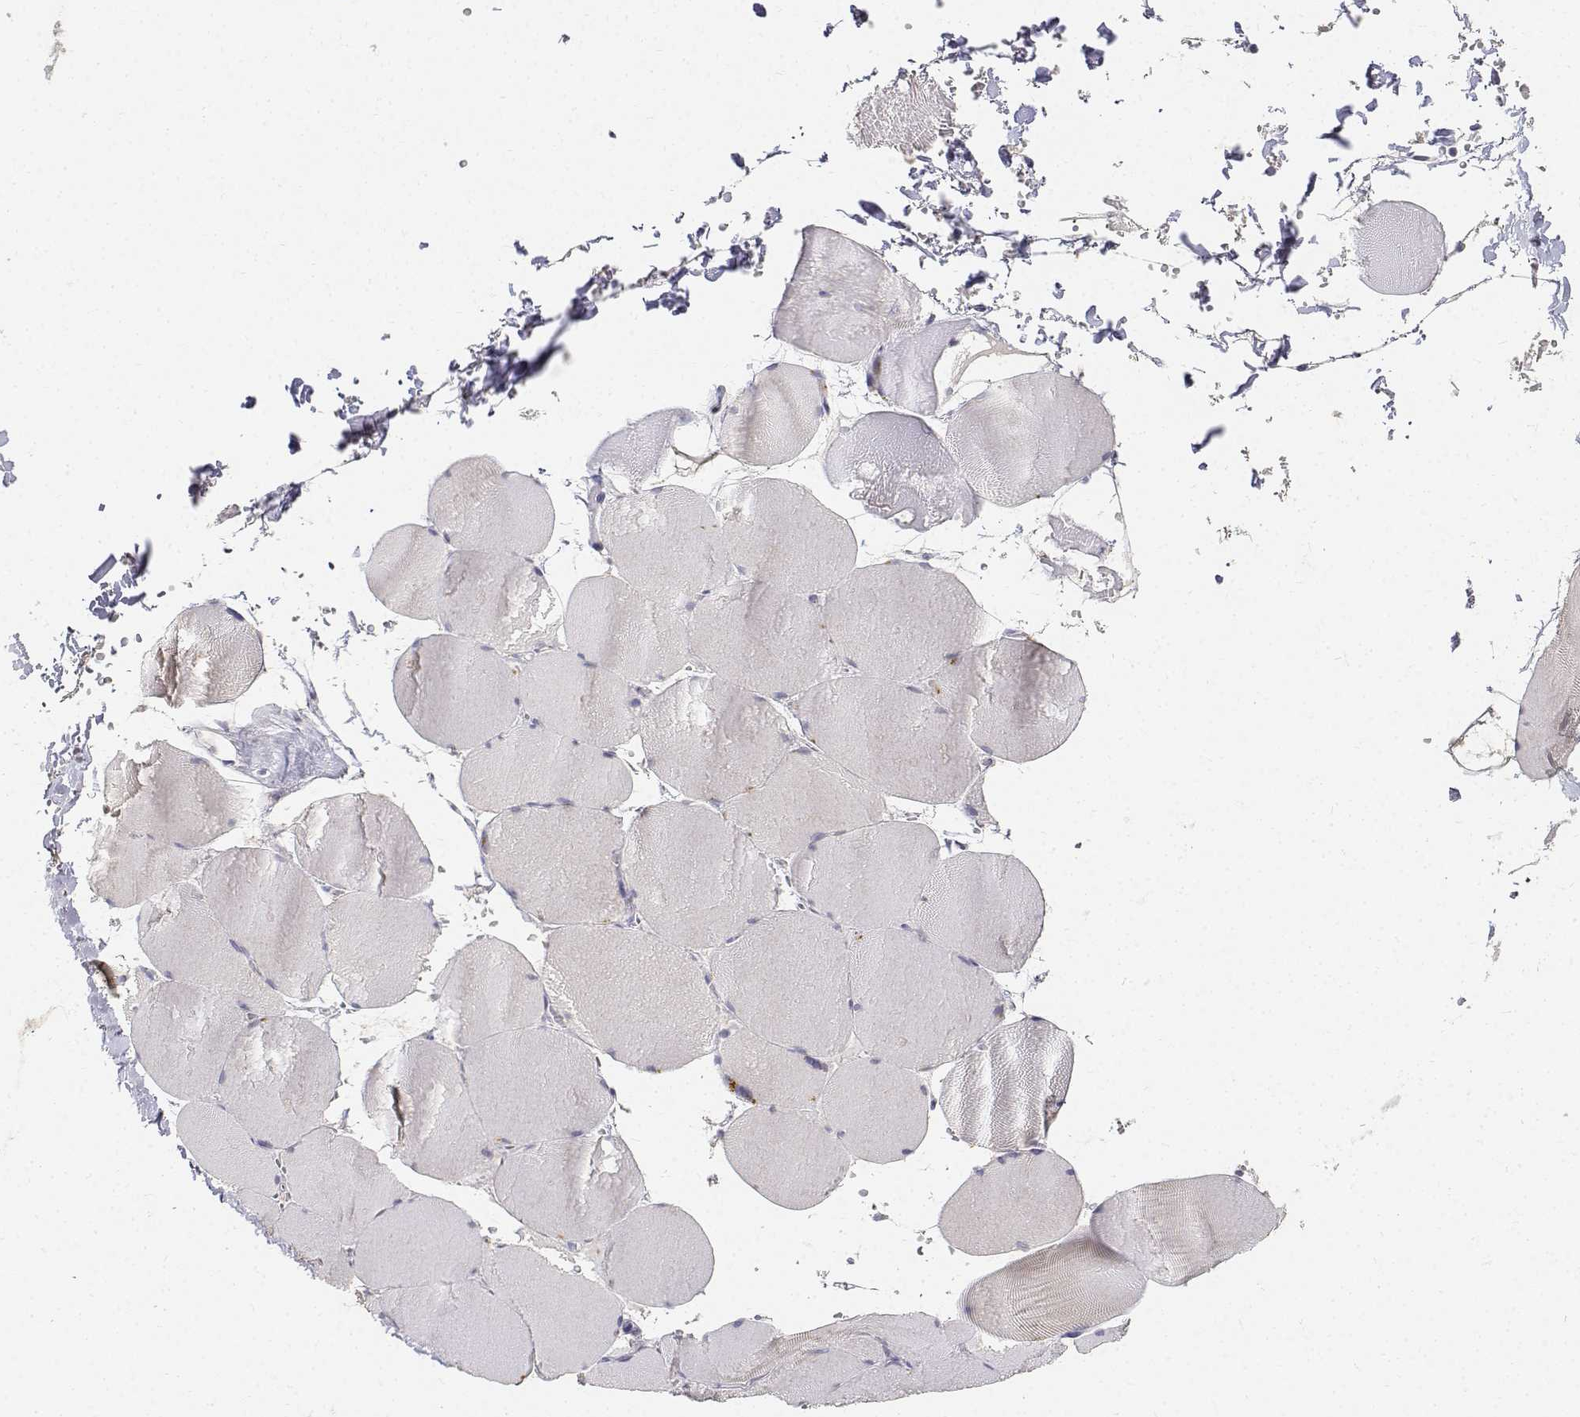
{"staining": {"intensity": "negative", "quantity": "none", "location": "none"}, "tissue": "skeletal muscle", "cell_type": "Myocytes", "image_type": "normal", "snomed": [{"axis": "morphology", "description": "Normal tissue, NOS"}, {"axis": "topography", "description": "Skeletal muscle"}, {"axis": "topography", "description": "Head-Neck"}], "caption": "Immunohistochemistry (IHC) of unremarkable skeletal muscle shows no staining in myocytes. The staining was performed using DAB (3,3'-diaminobenzidine) to visualize the protein expression in brown, while the nuclei were stained in blue with hematoxylin (Magnification: 20x).", "gene": "PAEP", "patient": {"sex": "male", "age": 66}}